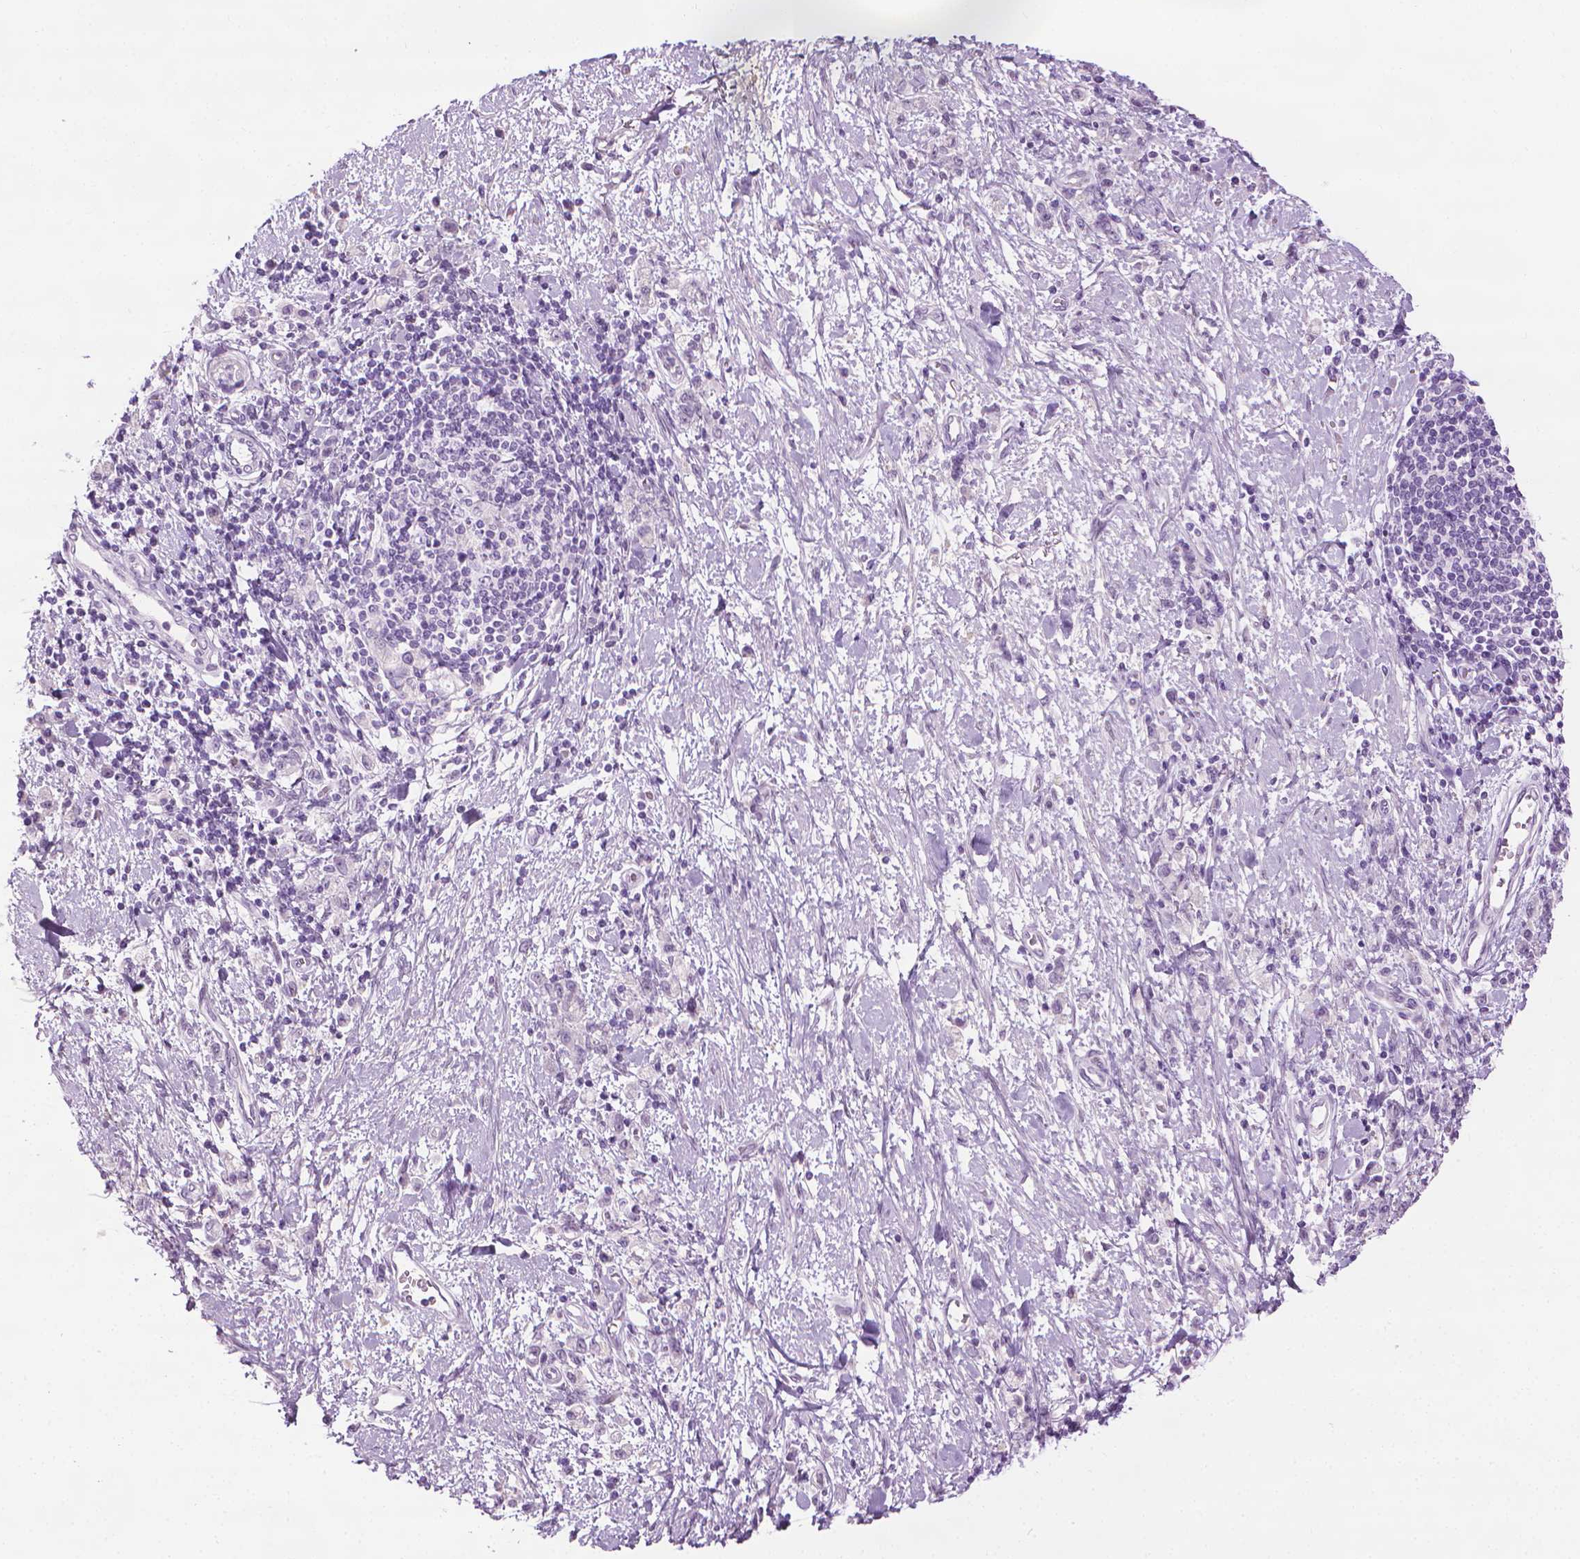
{"staining": {"intensity": "negative", "quantity": "none", "location": "none"}, "tissue": "stomach cancer", "cell_type": "Tumor cells", "image_type": "cancer", "snomed": [{"axis": "morphology", "description": "Adenocarcinoma, NOS"}, {"axis": "topography", "description": "Stomach"}], "caption": "High magnification brightfield microscopy of stomach cancer stained with DAB (brown) and counterstained with hematoxylin (blue): tumor cells show no significant positivity.", "gene": "DNAI7", "patient": {"sex": "male", "age": 77}}